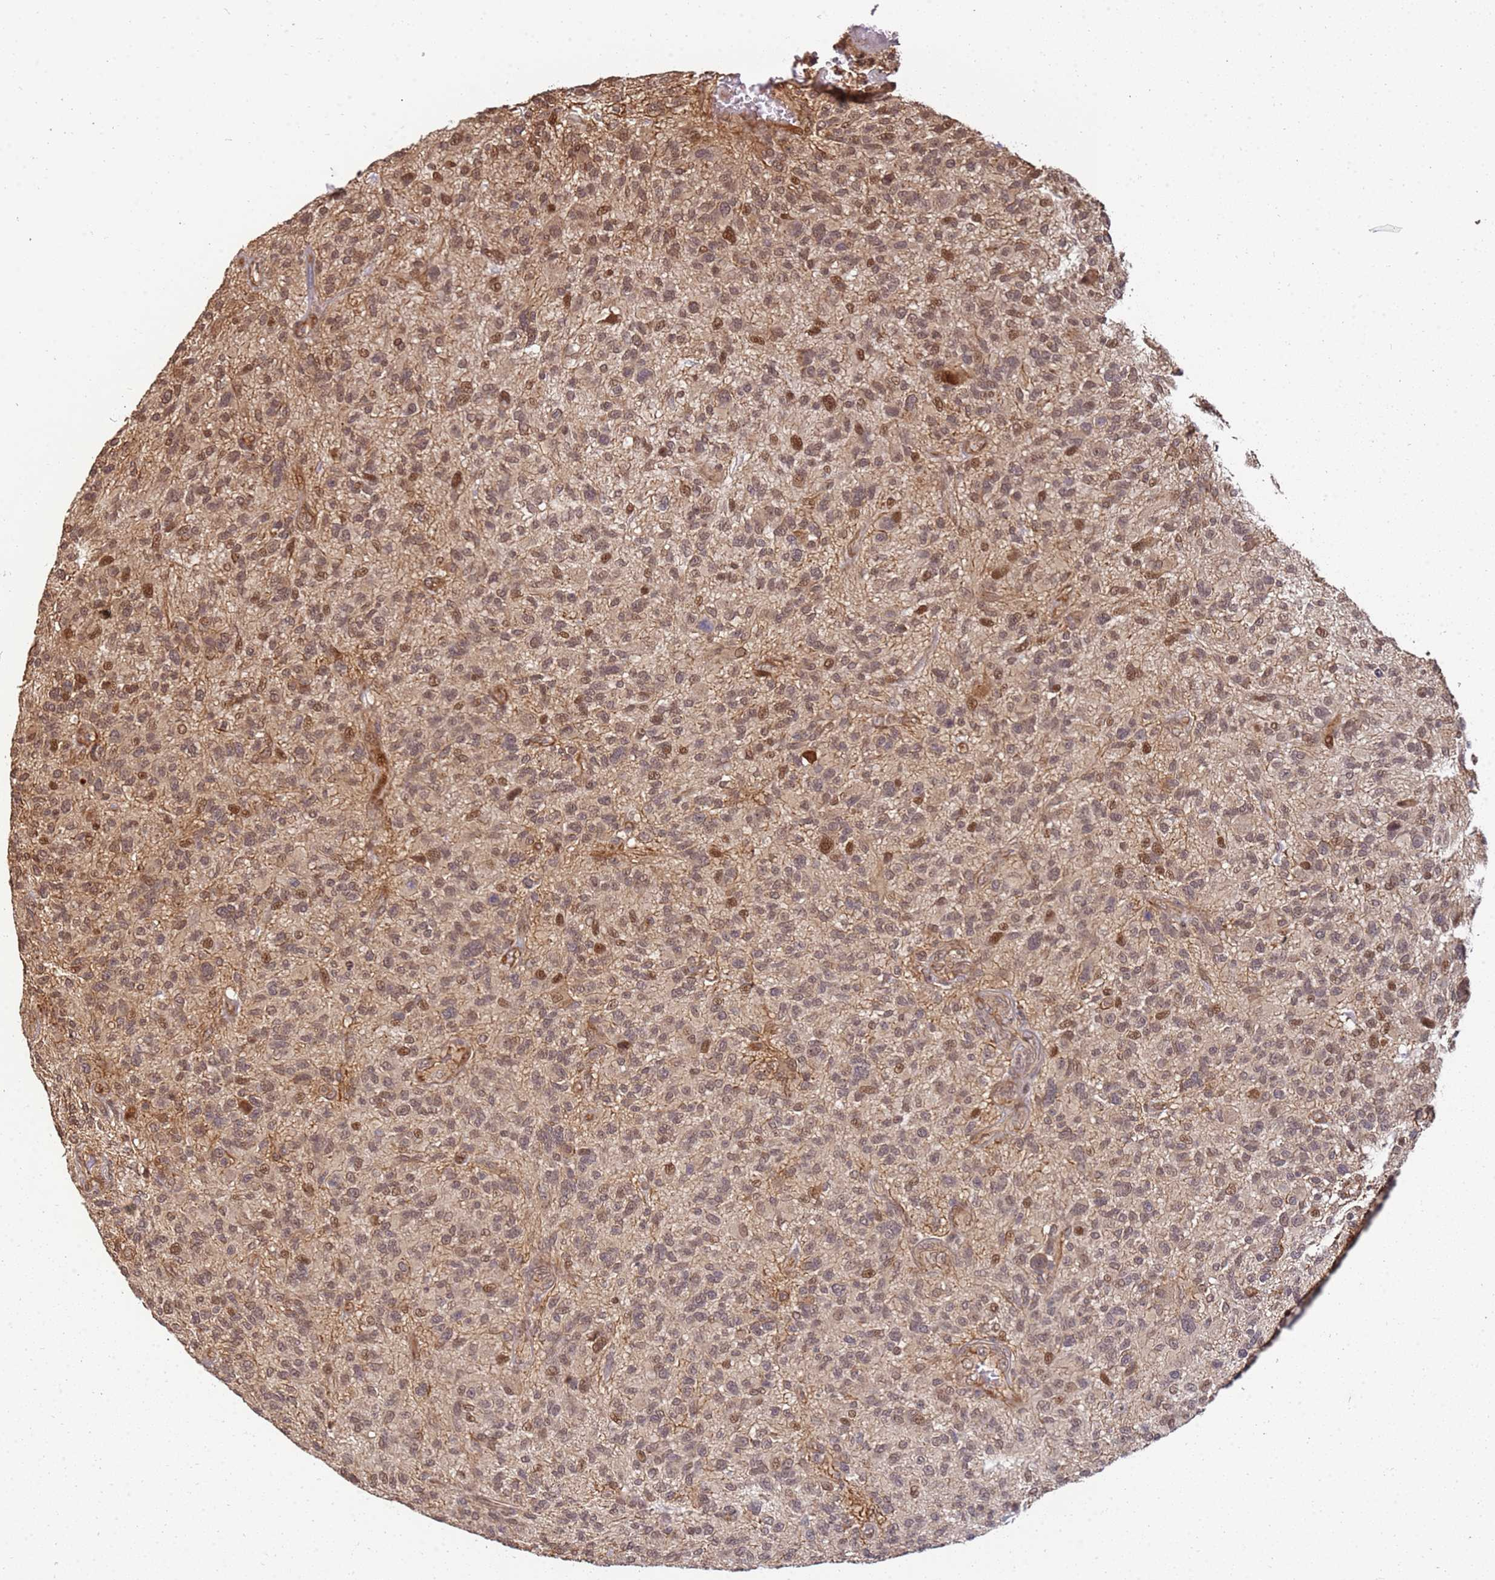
{"staining": {"intensity": "moderate", "quantity": ">75%", "location": "cytoplasmic/membranous,nuclear"}, "tissue": "glioma", "cell_type": "Tumor cells", "image_type": "cancer", "snomed": [{"axis": "morphology", "description": "Glioma, malignant, High grade"}, {"axis": "topography", "description": "Brain"}], "caption": "Immunohistochemistry (IHC) (DAB (3,3'-diaminobenzidine)) staining of glioma exhibits moderate cytoplasmic/membranous and nuclear protein positivity in approximately >75% of tumor cells. (DAB IHC with brightfield microscopy, high magnification).", "gene": "ST18", "patient": {"sex": "male", "age": 47}}